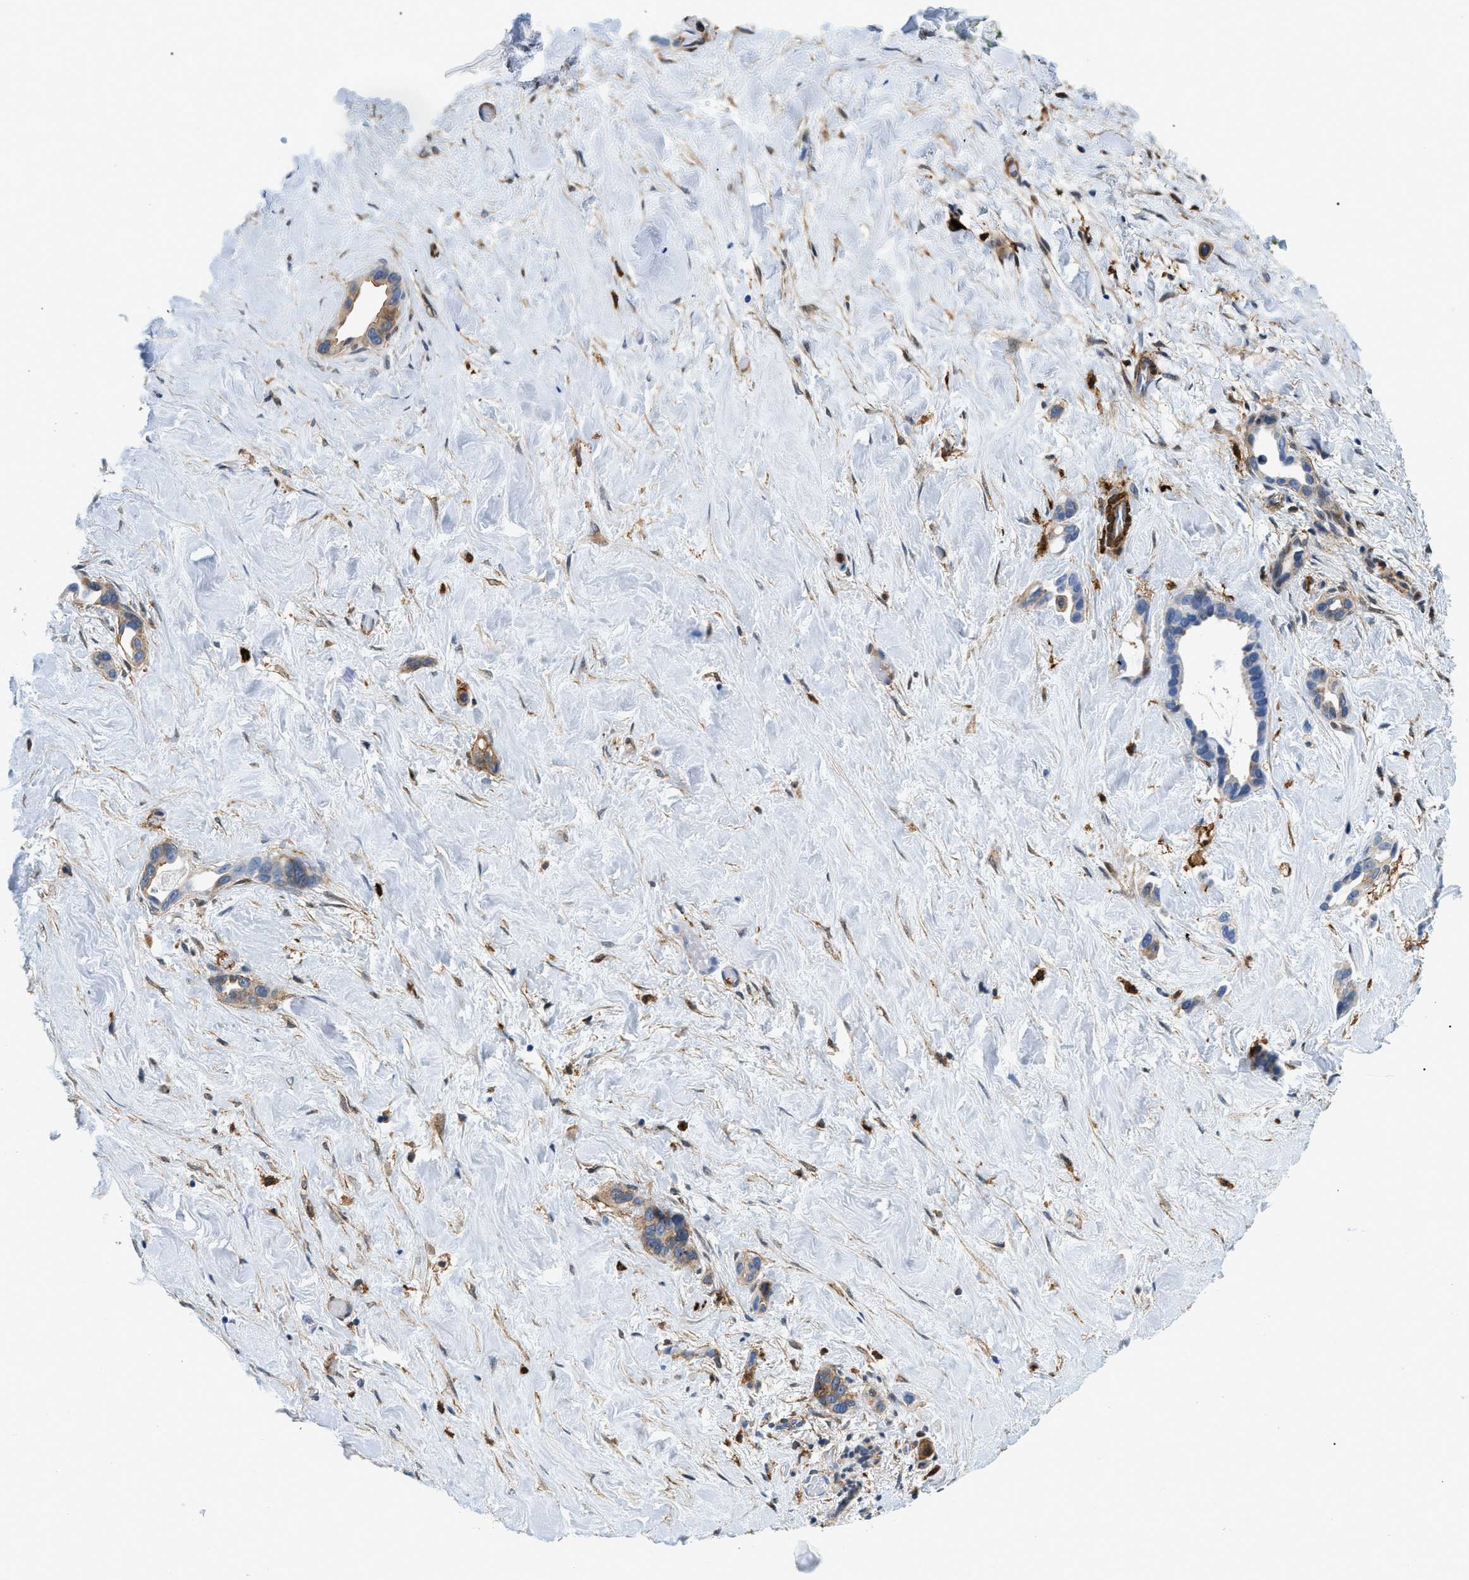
{"staining": {"intensity": "negative", "quantity": "none", "location": "none"}, "tissue": "liver cancer", "cell_type": "Tumor cells", "image_type": "cancer", "snomed": [{"axis": "morphology", "description": "Cholangiocarcinoma"}, {"axis": "topography", "description": "Liver"}], "caption": "Liver cholangiocarcinoma was stained to show a protein in brown. There is no significant positivity in tumor cells.", "gene": "GSN", "patient": {"sex": "female", "age": 65}}